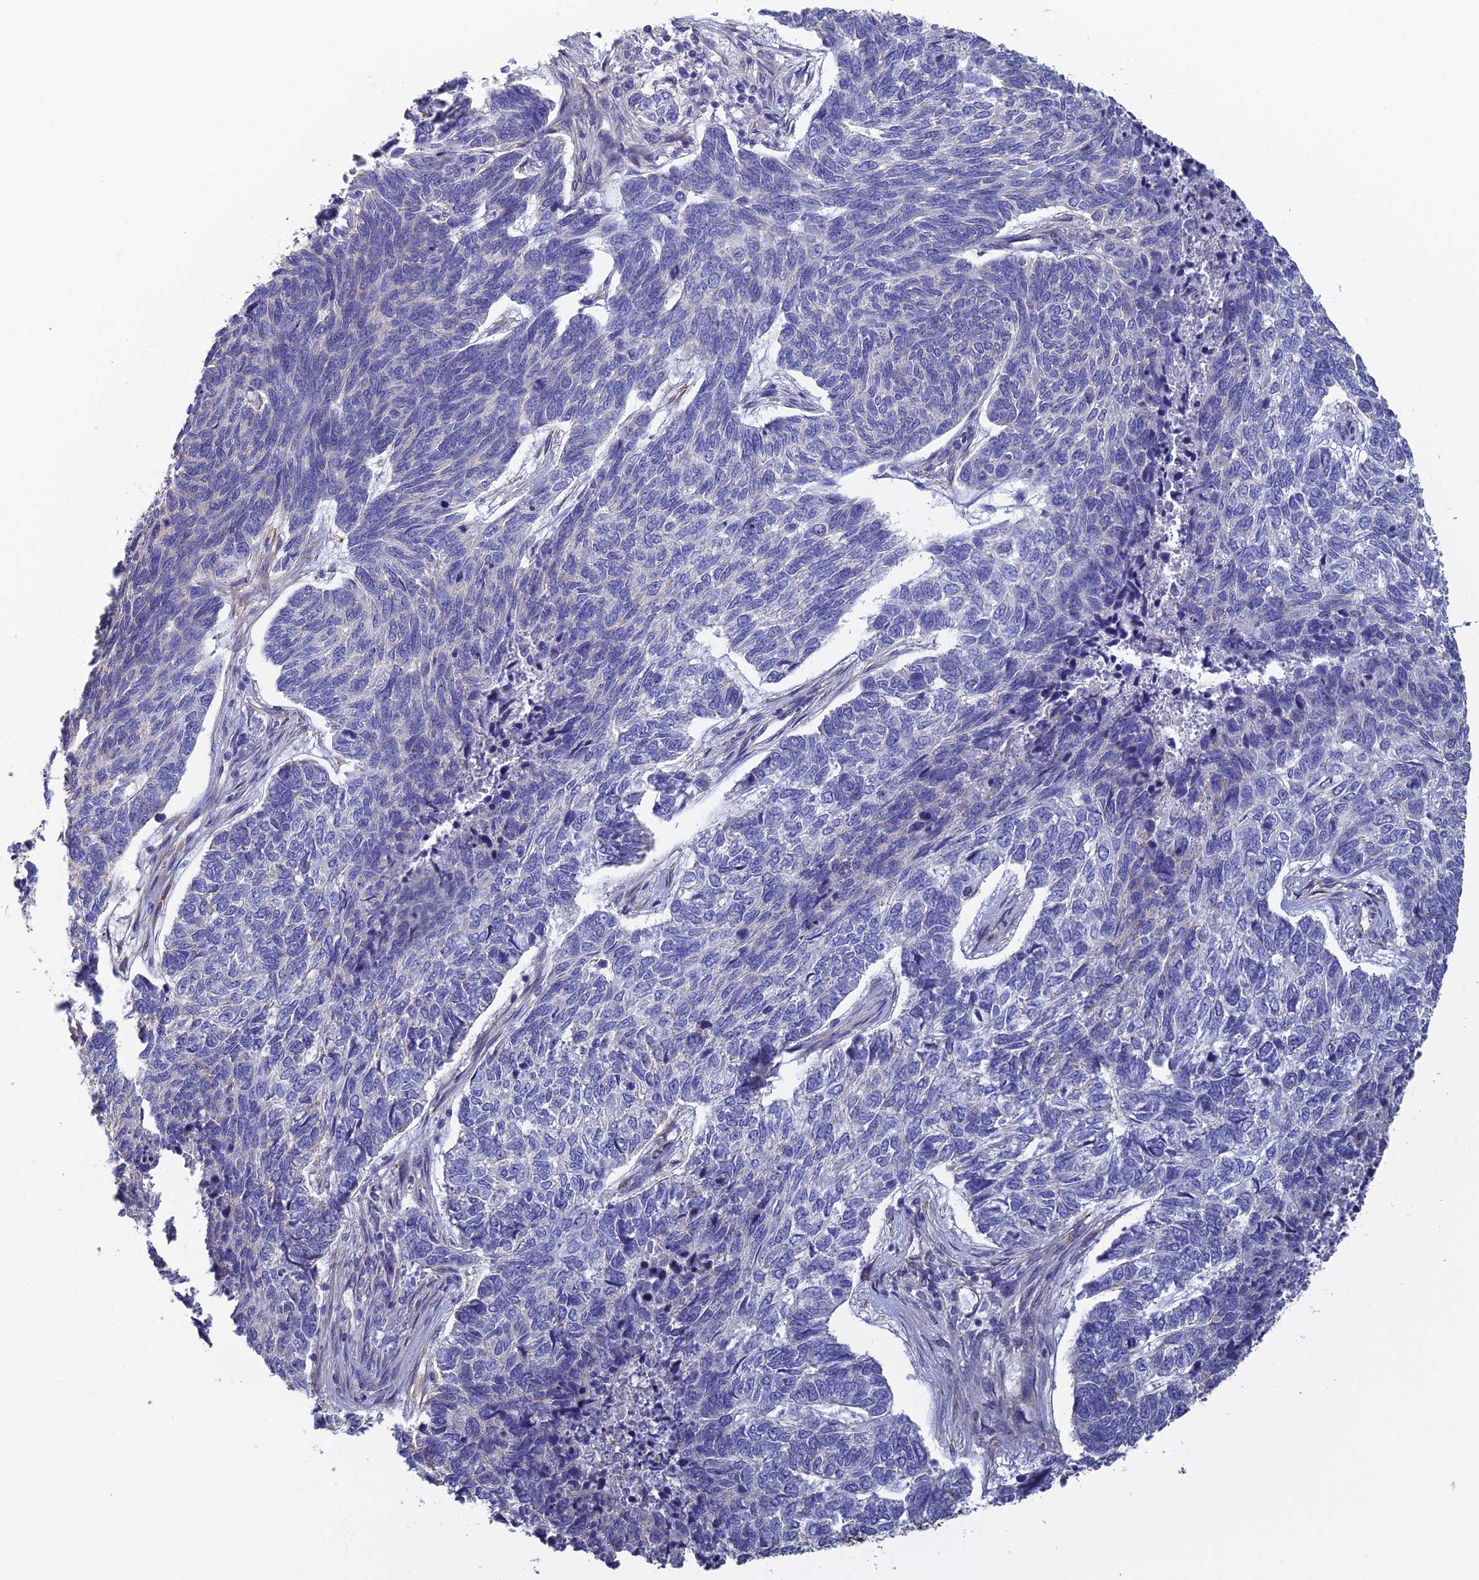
{"staining": {"intensity": "negative", "quantity": "none", "location": "none"}, "tissue": "skin cancer", "cell_type": "Tumor cells", "image_type": "cancer", "snomed": [{"axis": "morphology", "description": "Basal cell carcinoma"}, {"axis": "topography", "description": "Skin"}], "caption": "A photomicrograph of skin cancer stained for a protein shows no brown staining in tumor cells.", "gene": "PCDHA5", "patient": {"sex": "female", "age": 65}}